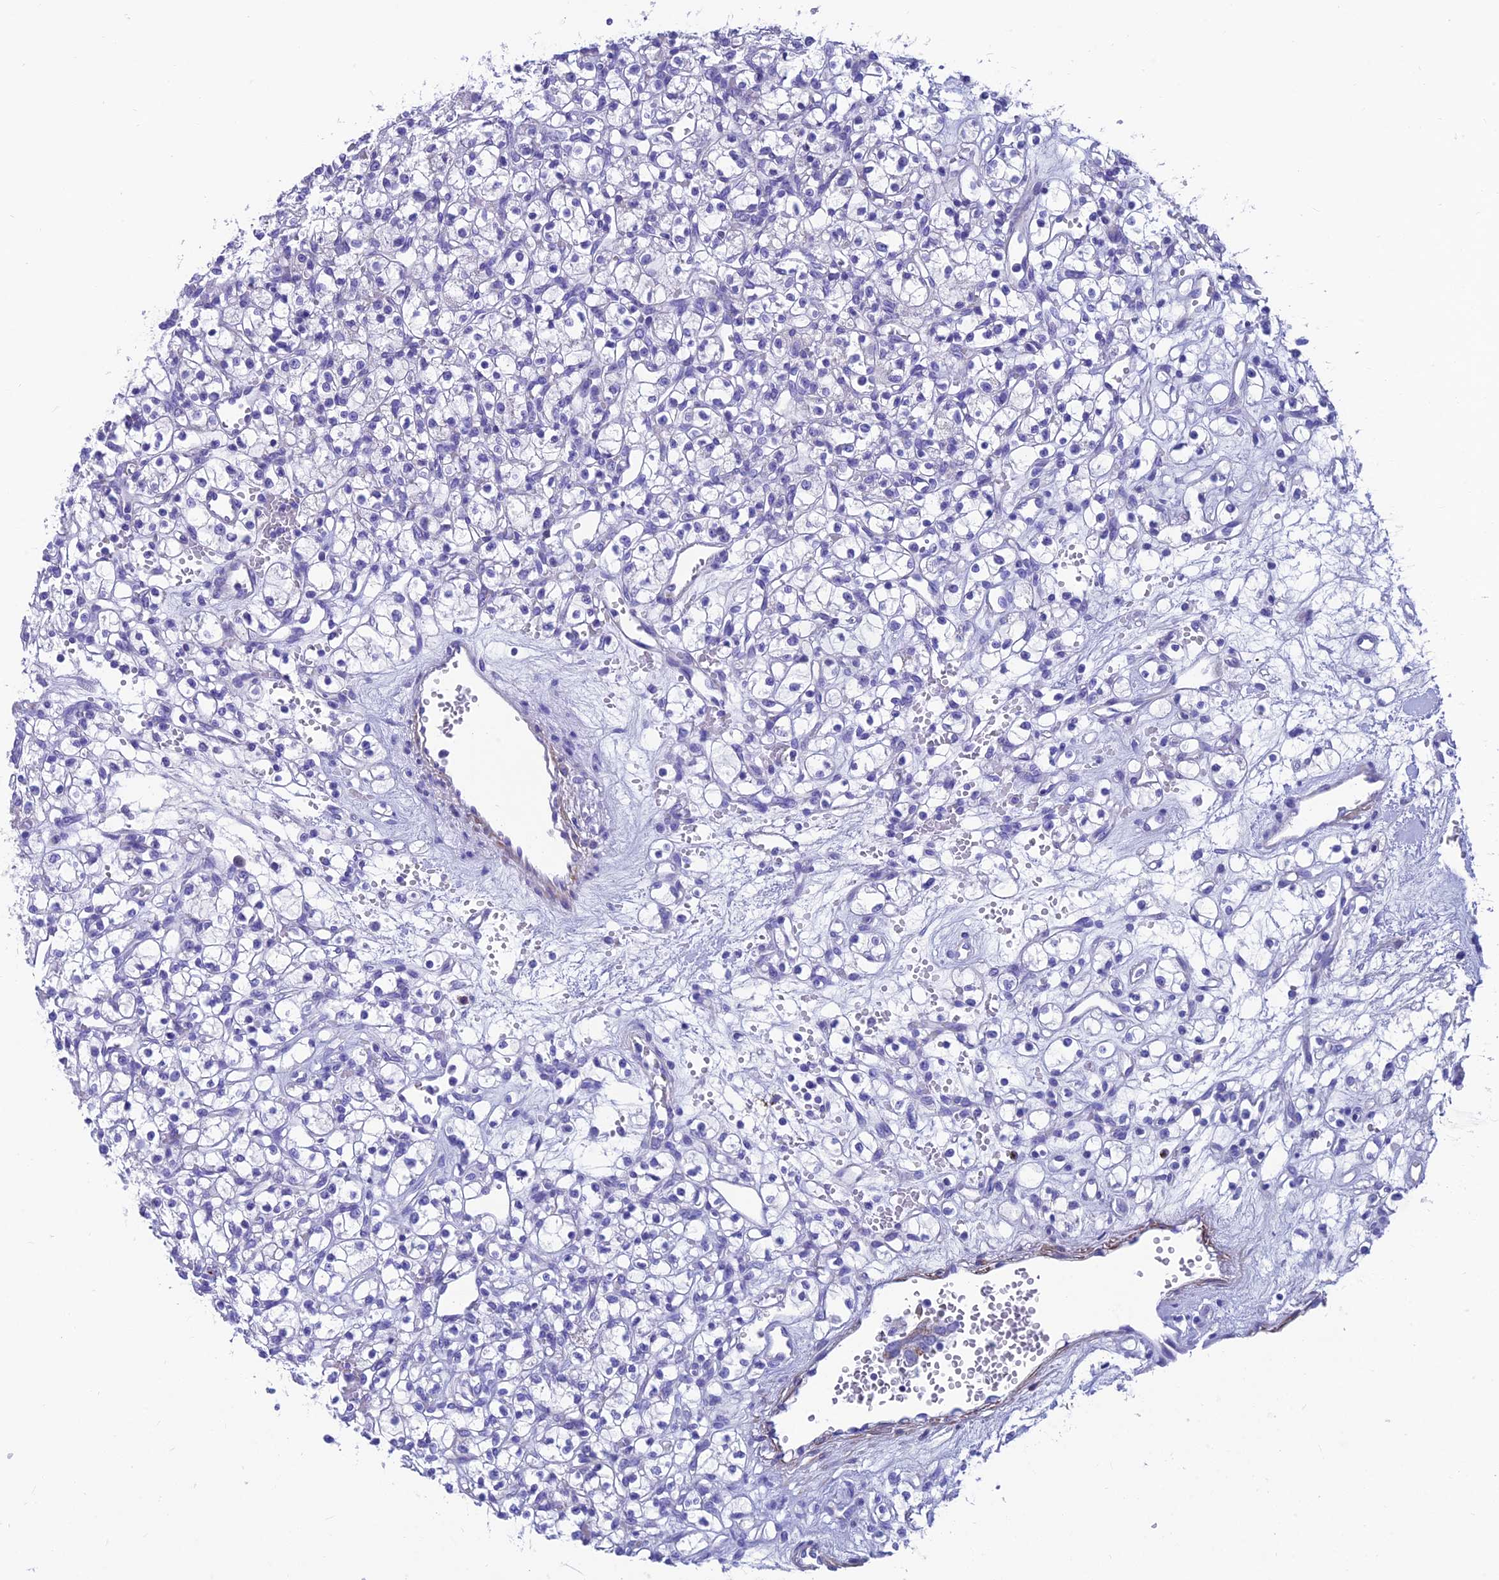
{"staining": {"intensity": "negative", "quantity": "none", "location": "none"}, "tissue": "renal cancer", "cell_type": "Tumor cells", "image_type": "cancer", "snomed": [{"axis": "morphology", "description": "Adenocarcinoma, NOS"}, {"axis": "topography", "description": "Kidney"}], "caption": "The image reveals no staining of tumor cells in renal adenocarcinoma.", "gene": "GNG11", "patient": {"sex": "female", "age": 59}}